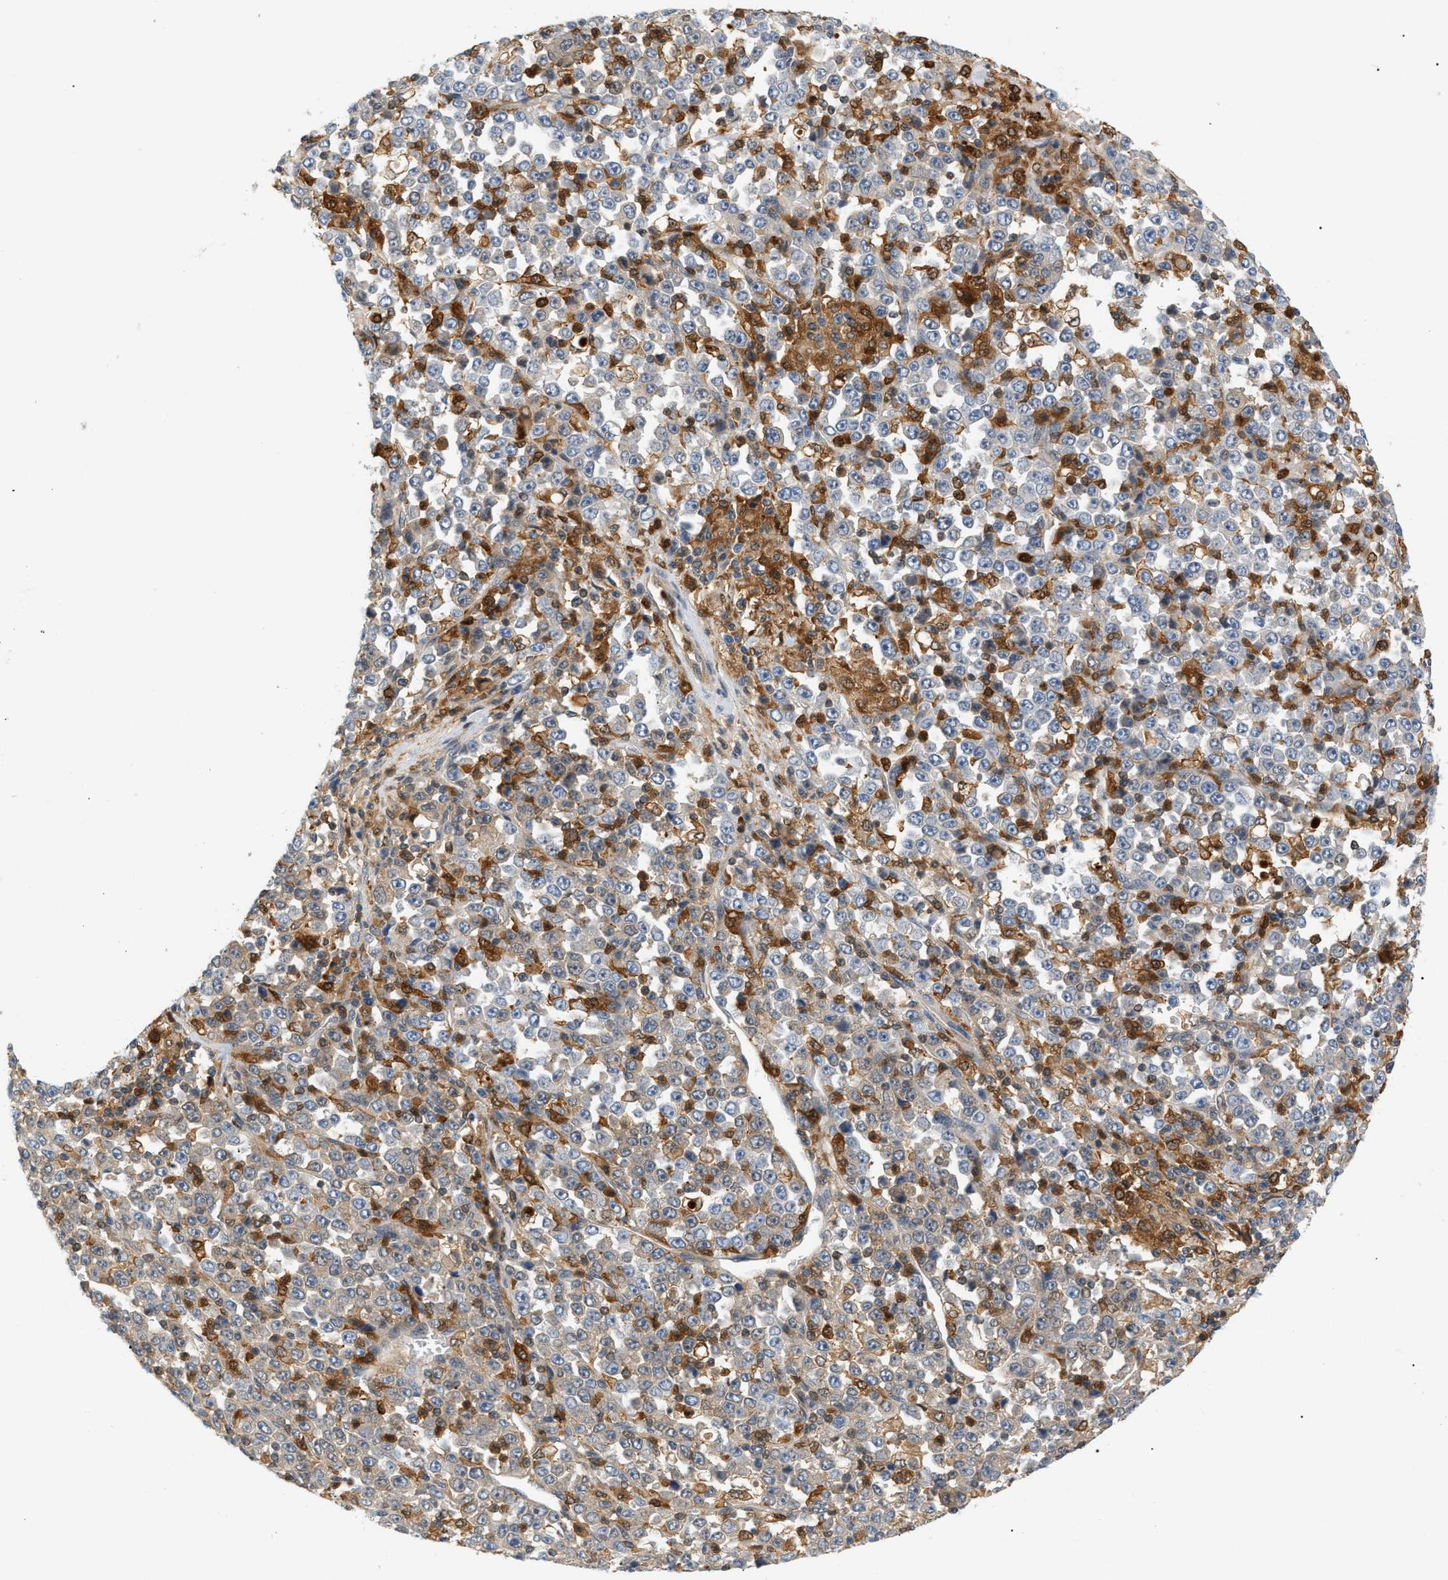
{"staining": {"intensity": "weak", "quantity": "<25%", "location": "cytoplasmic/membranous"}, "tissue": "stomach cancer", "cell_type": "Tumor cells", "image_type": "cancer", "snomed": [{"axis": "morphology", "description": "Normal tissue, NOS"}, {"axis": "morphology", "description": "Adenocarcinoma, NOS"}, {"axis": "topography", "description": "Stomach, upper"}, {"axis": "topography", "description": "Stomach"}], "caption": "The photomicrograph shows no staining of tumor cells in stomach adenocarcinoma. The staining was performed using DAB to visualize the protein expression in brown, while the nuclei were stained in blue with hematoxylin (Magnification: 20x).", "gene": "PYCARD", "patient": {"sex": "male", "age": 59}}